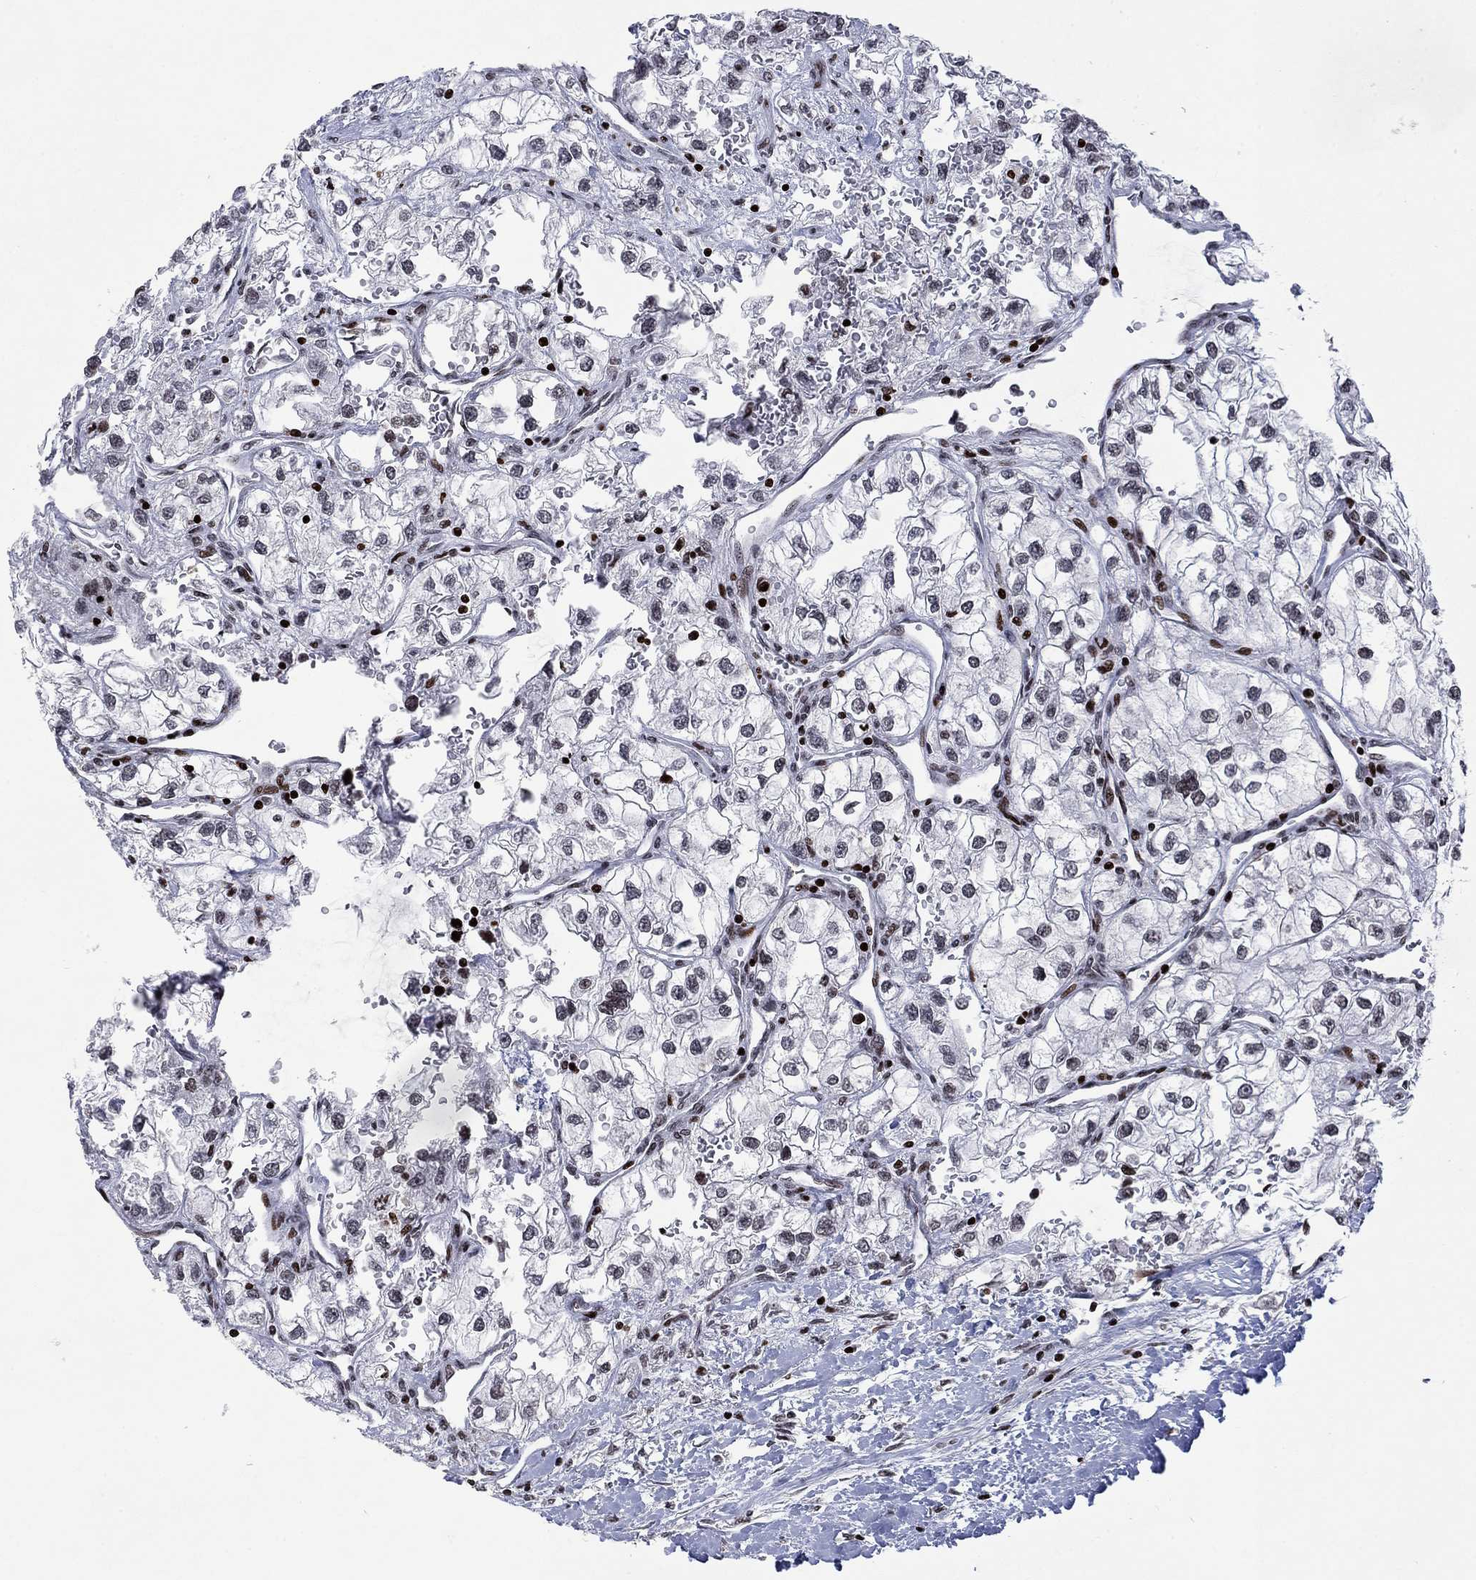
{"staining": {"intensity": "negative", "quantity": "none", "location": "none"}, "tissue": "renal cancer", "cell_type": "Tumor cells", "image_type": "cancer", "snomed": [{"axis": "morphology", "description": "Adenocarcinoma, NOS"}, {"axis": "topography", "description": "Kidney"}], "caption": "DAB immunohistochemical staining of renal cancer displays no significant staining in tumor cells. Brightfield microscopy of IHC stained with DAB (3,3'-diaminobenzidine) (brown) and hematoxylin (blue), captured at high magnification.", "gene": "SRSF3", "patient": {"sex": "male", "age": 59}}